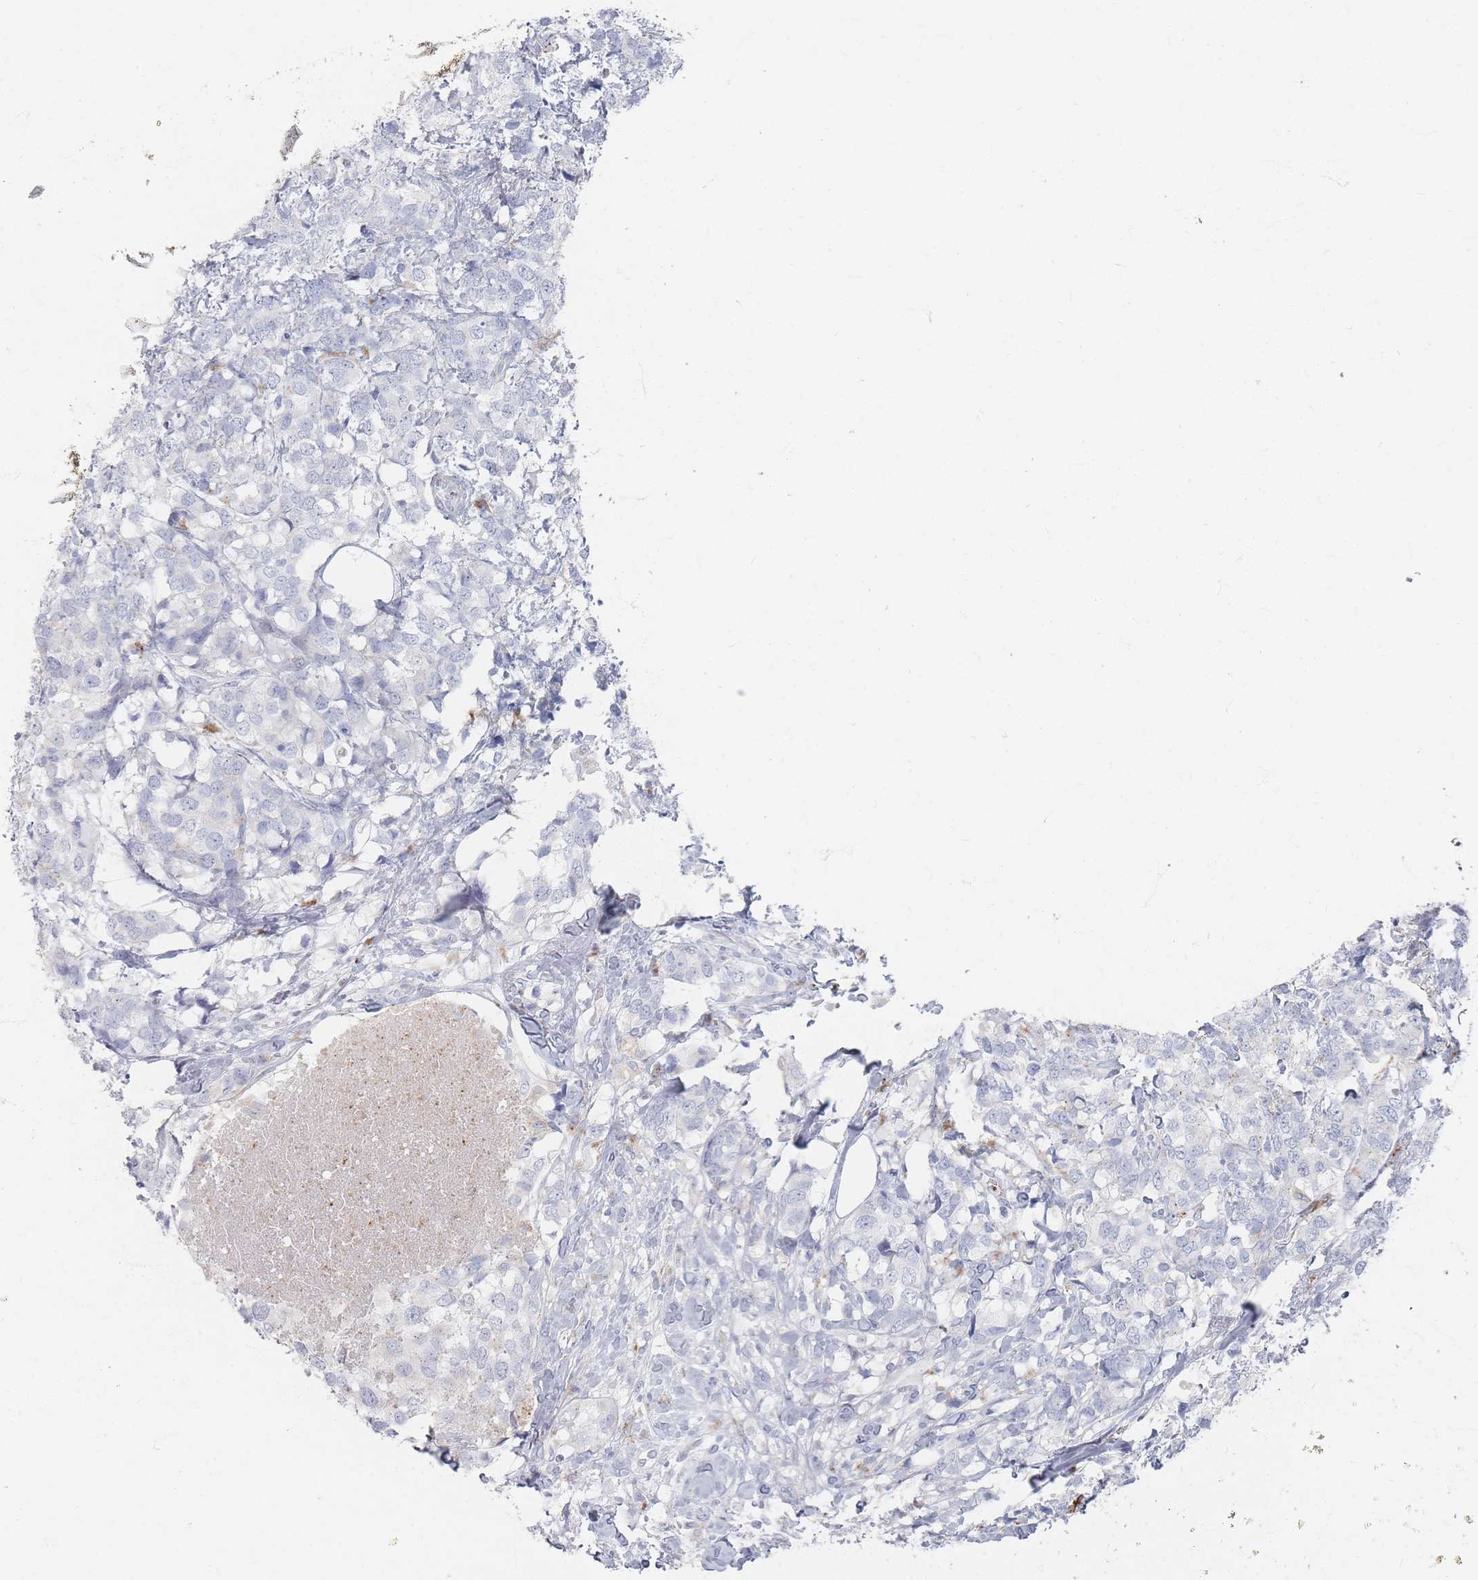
{"staining": {"intensity": "negative", "quantity": "none", "location": "none"}, "tissue": "breast cancer", "cell_type": "Tumor cells", "image_type": "cancer", "snomed": [{"axis": "morphology", "description": "Lobular carcinoma"}, {"axis": "topography", "description": "Breast"}], "caption": "Human breast cancer stained for a protein using IHC shows no expression in tumor cells.", "gene": "SLC2A11", "patient": {"sex": "female", "age": 59}}